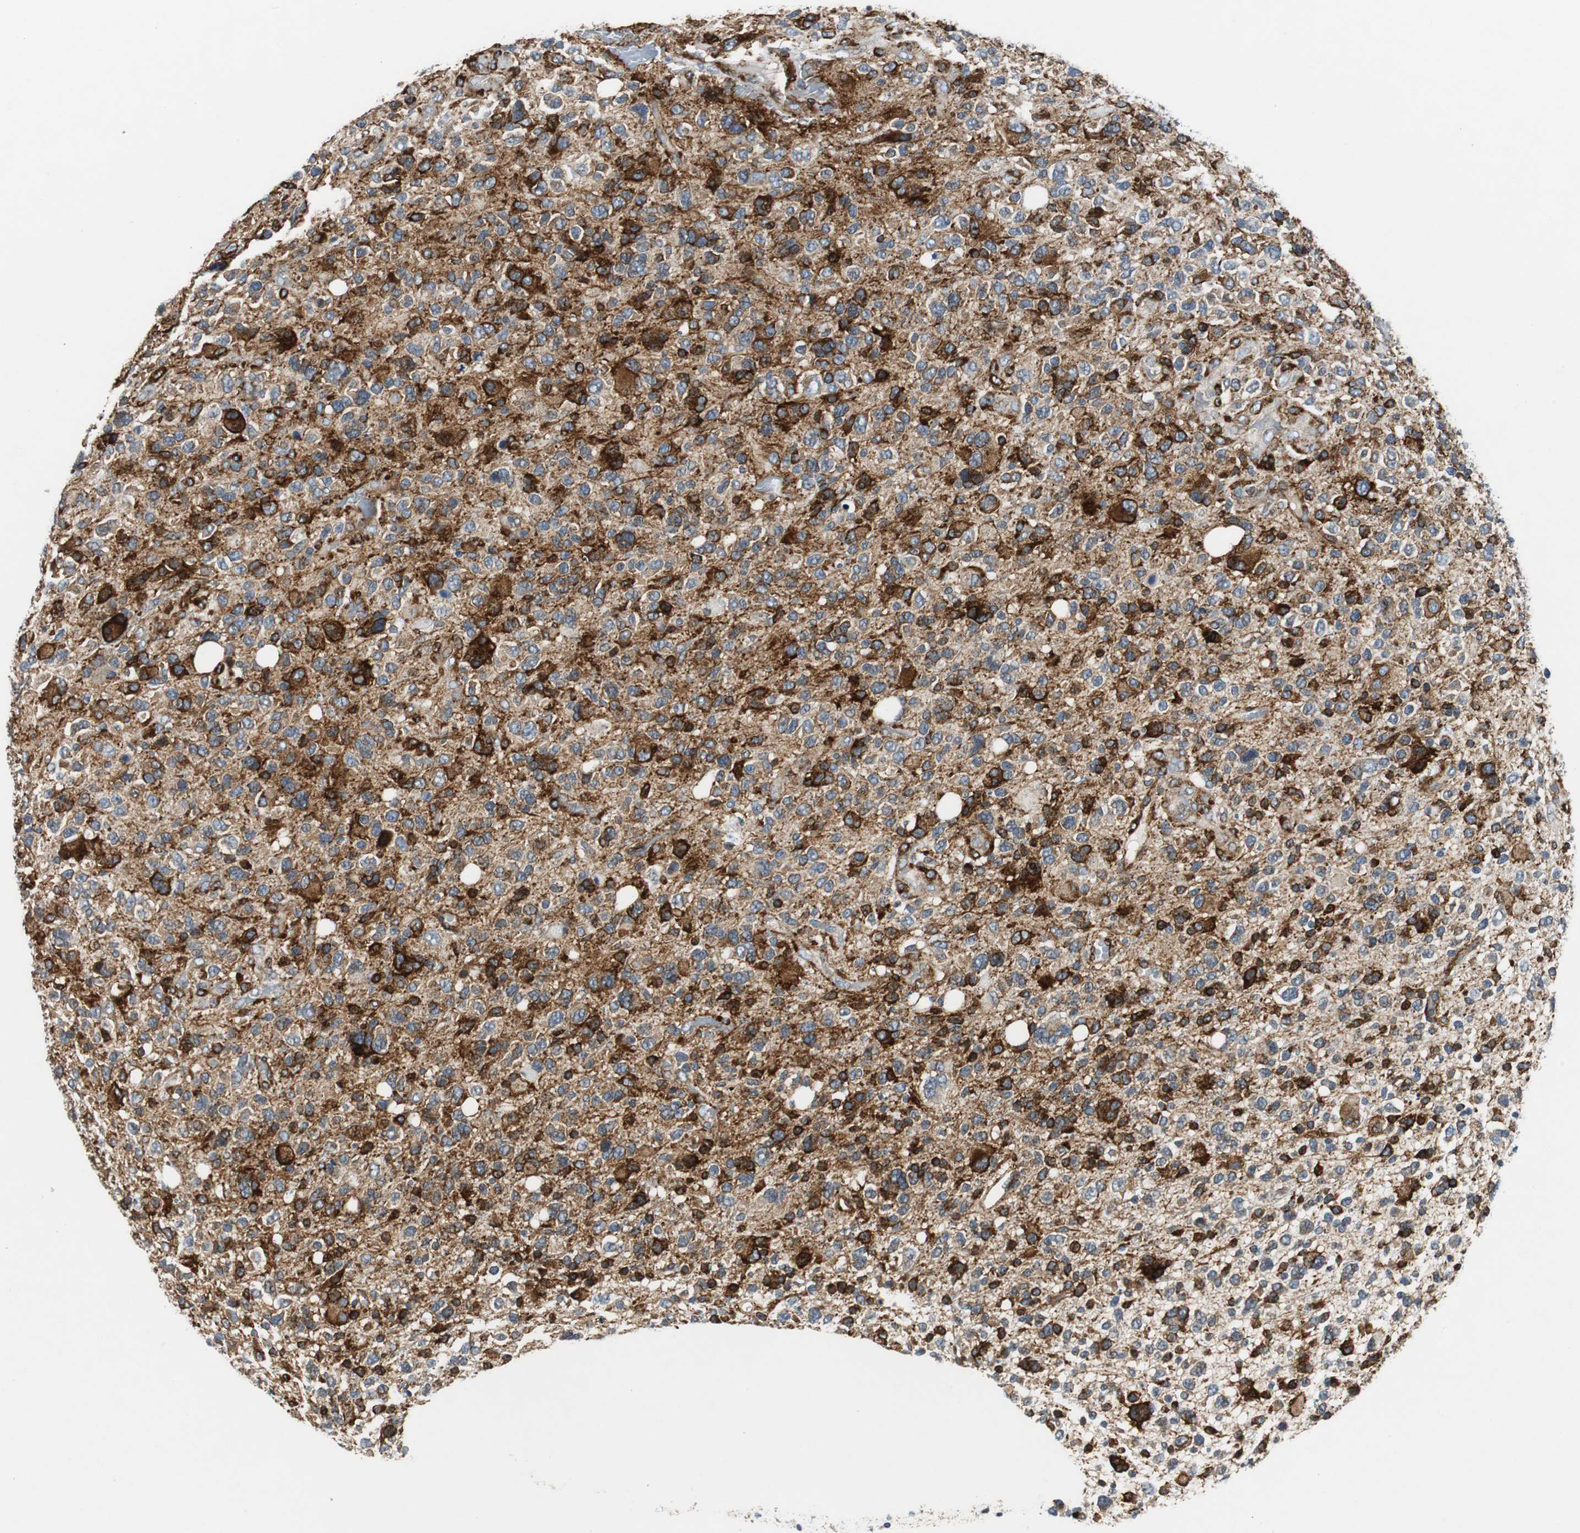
{"staining": {"intensity": "moderate", "quantity": "25%-75%", "location": "cytoplasmic/membranous"}, "tissue": "glioma", "cell_type": "Tumor cells", "image_type": "cancer", "snomed": [{"axis": "morphology", "description": "Glioma, malignant, High grade"}, {"axis": "topography", "description": "Brain"}], "caption": "About 25%-75% of tumor cells in malignant glioma (high-grade) show moderate cytoplasmic/membranous protein expression as visualized by brown immunohistochemical staining.", "gene": "ISCU", "patient": {"sex": "male", "age": 48}}